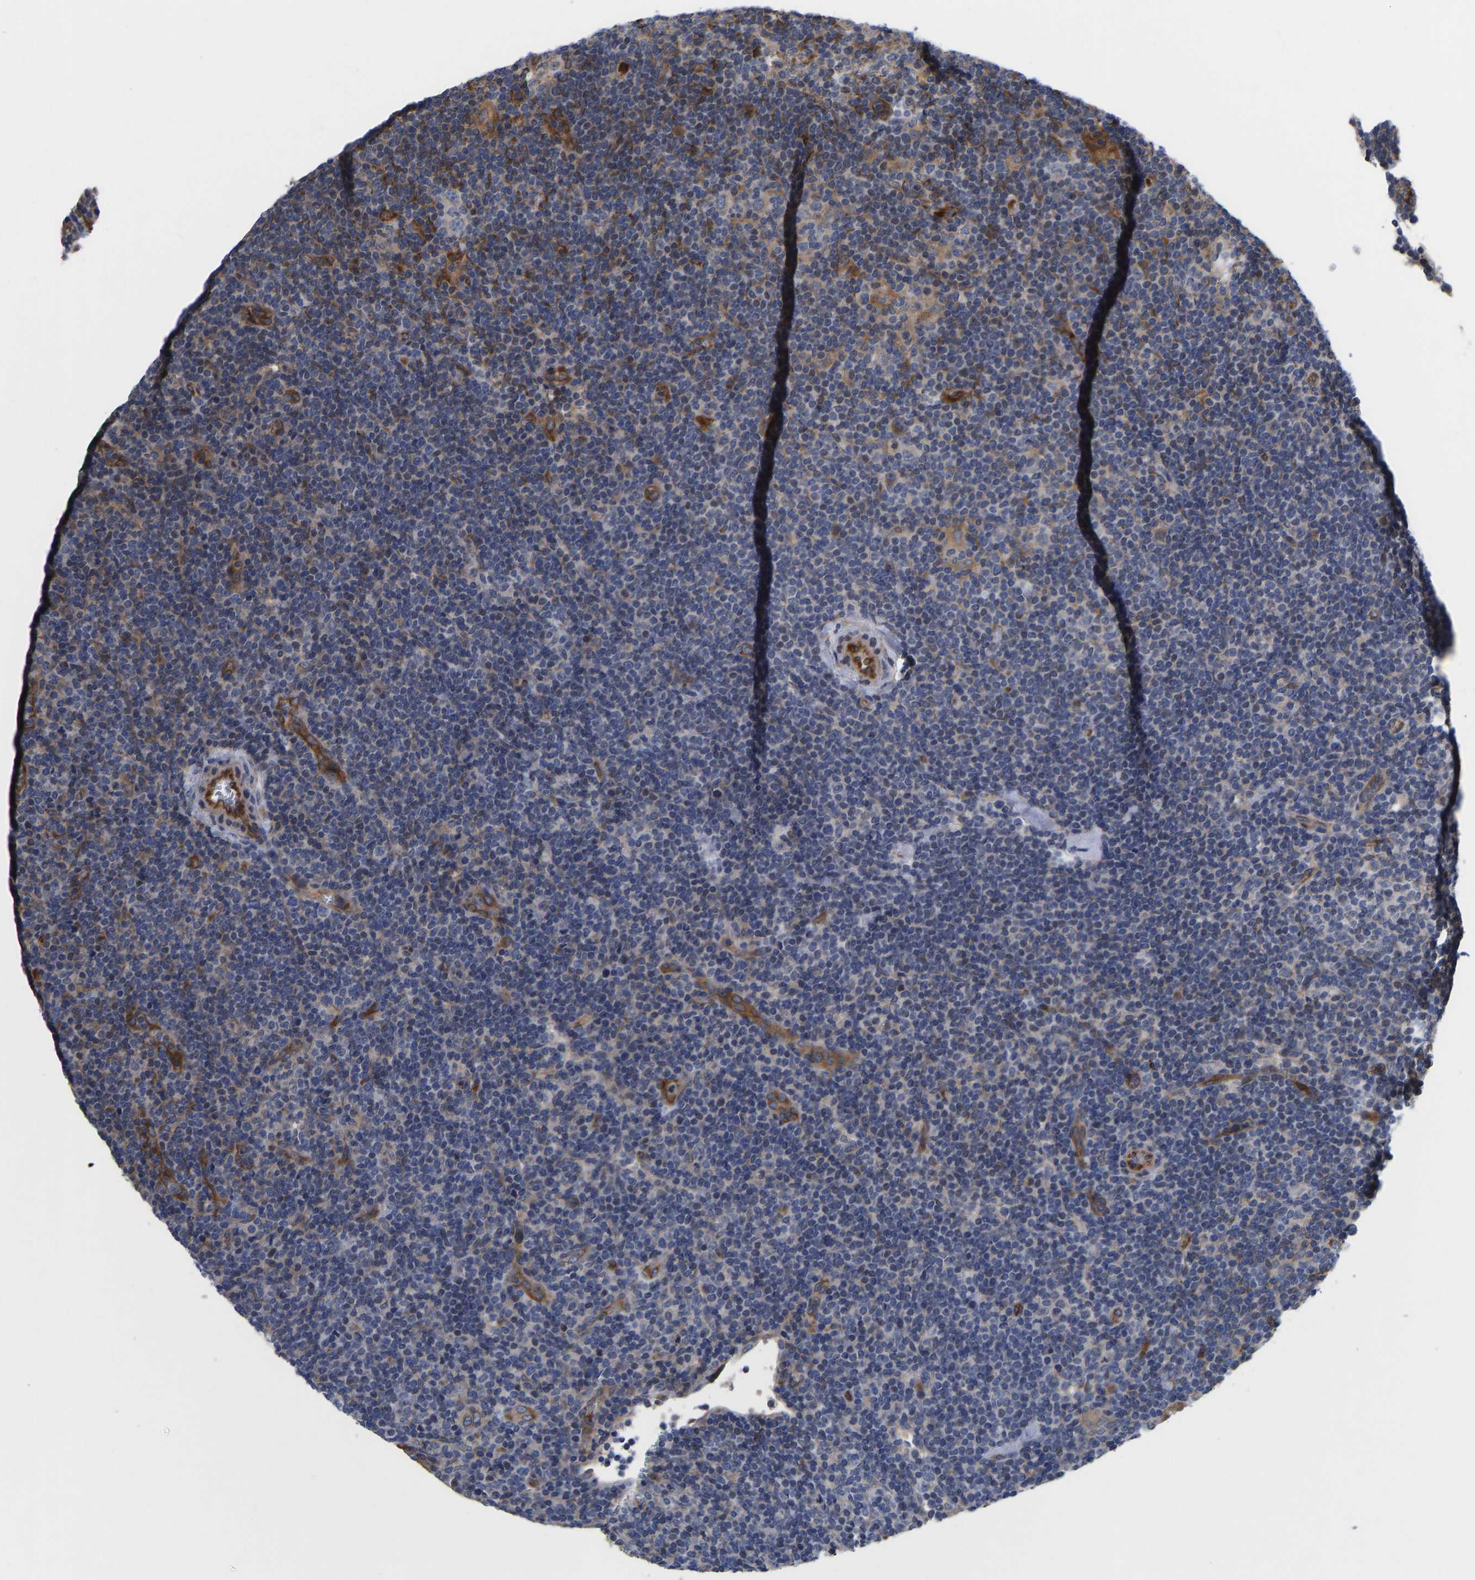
{"staining": {"intensity": "moderate", "quantity": "25%-75%", "location": "cytoplasmic/membranous"}, "tissue": "lymphoma", "cell_type": "Tumor cells", "image_type": "cancer", "snomed": [{"axis": "morphology", "description": "Hodgkin's disease, NOS"}, {"axis": "topography", "description": "Lymph node"}], "caption": "Tumor cells display moderate cytoplasmic/membranous expression in about 25%-75% of cells in Hodgkin's disease. Immunohistochemistry (ihc) stains the protein in brown and the nuclei are stained blue.", "gene": "FRRS1", "patient": {"sex": "female", "age": 57}}